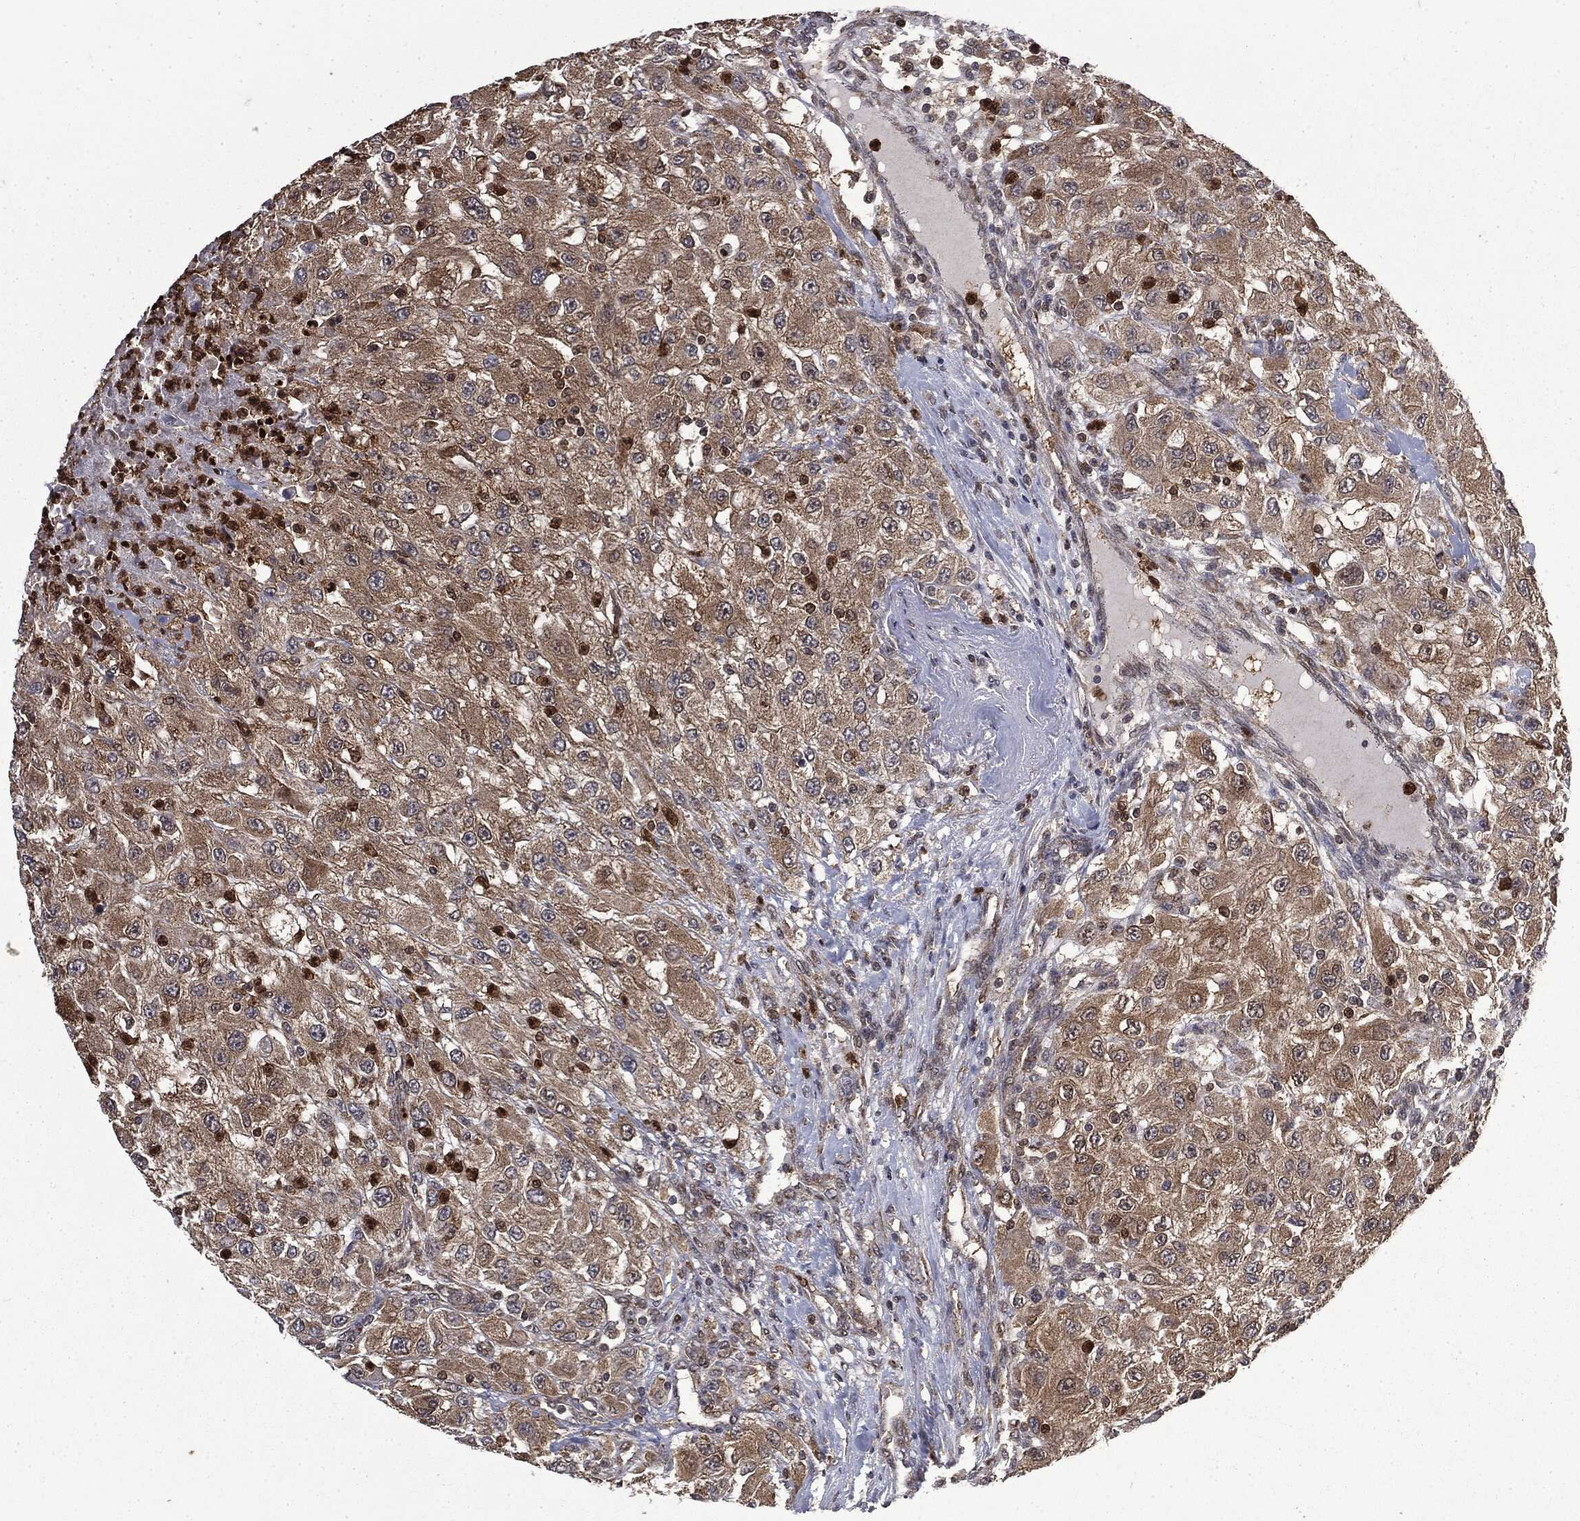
{"staining": {"intensity": "weak", "quantity": ">75%", "location": "cytoplasmic/membranous"}, "tissue": "renal cancer", "cell_type": "Tumor cells", "image_type": "cancer", "snomed": [{"axis": "morphology", "description": "Adenocarcinoma, NOS"}, {"axis": "topography", "description": "Kidney"}], "caption": "Adenocarcinoma (renal) tissue displays weak cytoplasmic/membranous expression in approximately >75% of tumor cells", "gene": "GPI", "patient": {"sex": "female", "age": 67}}